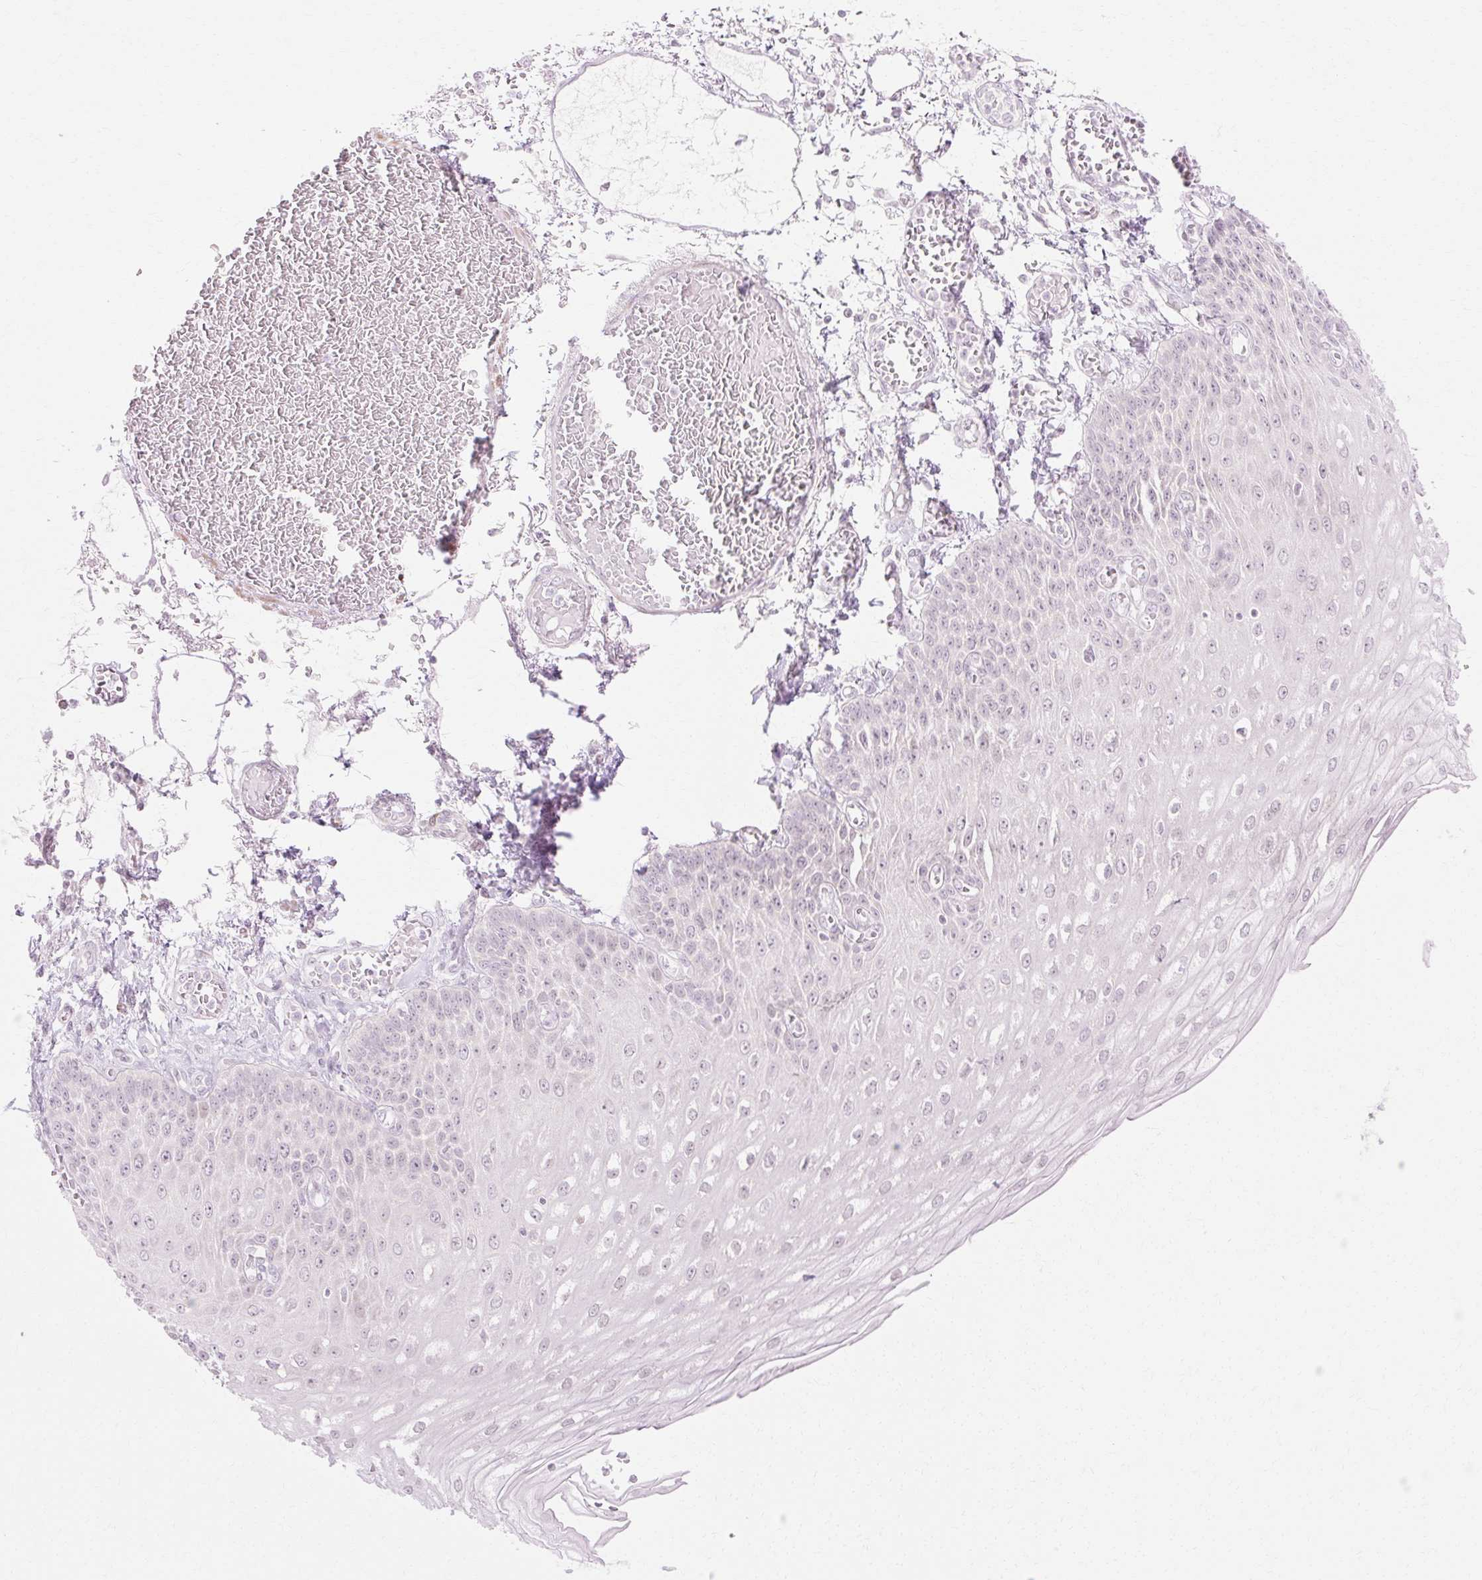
{"staining": {"intensity": "negative", "quantity": "none", "location": "none"}, "tissue": "esophagus", "cell_type": "Squamous epithelial cells", "image_type": "normal", "snomed": [{"axis": "morphology", "description": "Normal tissue, NOS"}, {"axis": "morphology", "description": "Adenocarcinoma, NOS"}, {"axis": "topography", "description": "Esophagus"}], "caption": "Immunohistochemical staining of normal human esophagus shows no significant expression in squamous epithelial cells.", "gene": "C3orf49", "patient": {"sex": "male", "age": 81}}